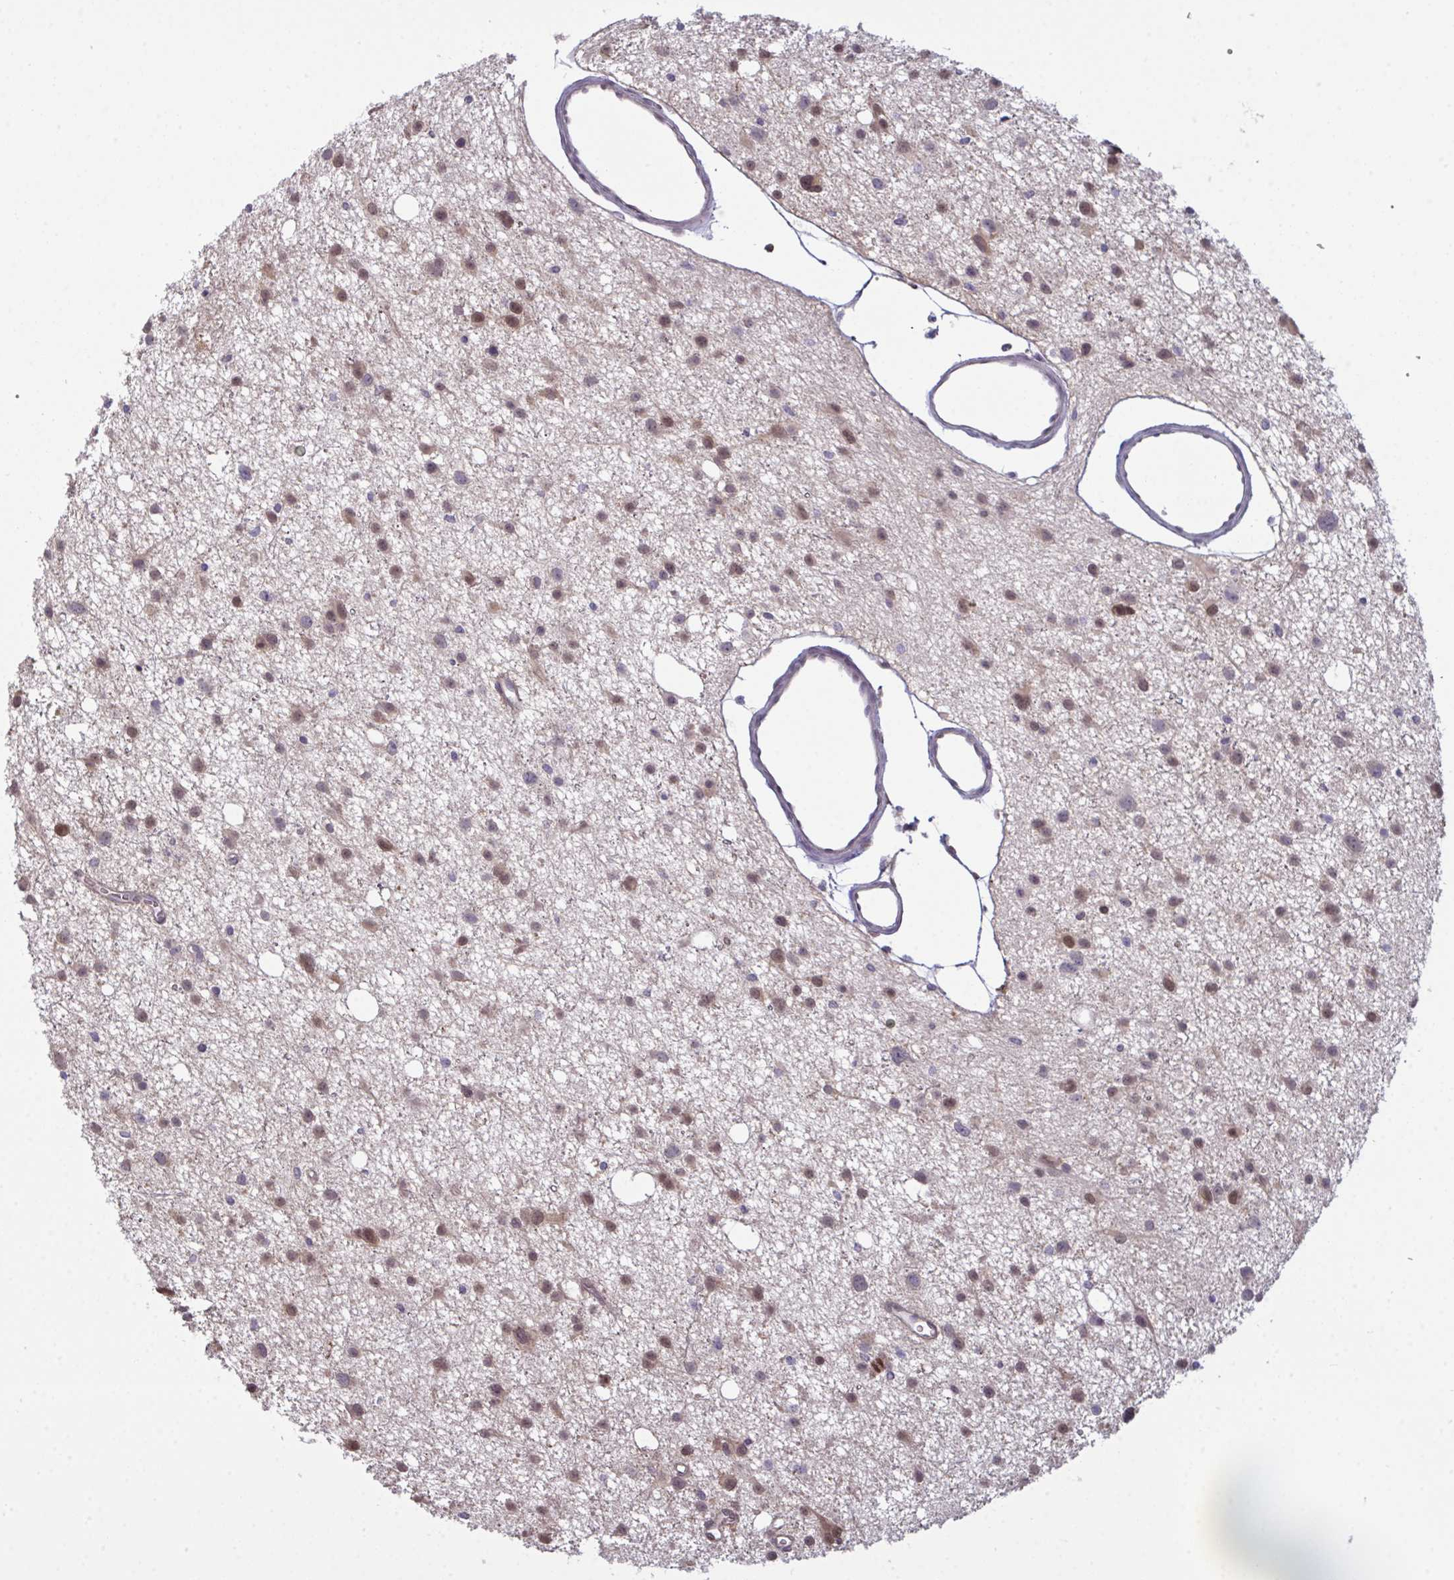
{"staining": {"intensity": "weak", "quantity": ">75%", "location": "nuclear"}, "tissue": "glioma", "cell_type": "Tumor cells", "image_type": "cancer", "snomed": [{"axis": "morphology", "description": "Glioma, malignant, High grade"}, {"axis": "topography", "description": "Brain"}], "caption": "Protein expression analysis of malignant high-grade glioma displays weak nuclear expression in about >75% of tumor cells. (DAB (3,3'-diaminobenzidine) IHC with brightfield microscopy, high magnification).", "gene": "SETD7", "patient": {"sex": "male", "age": 23}}